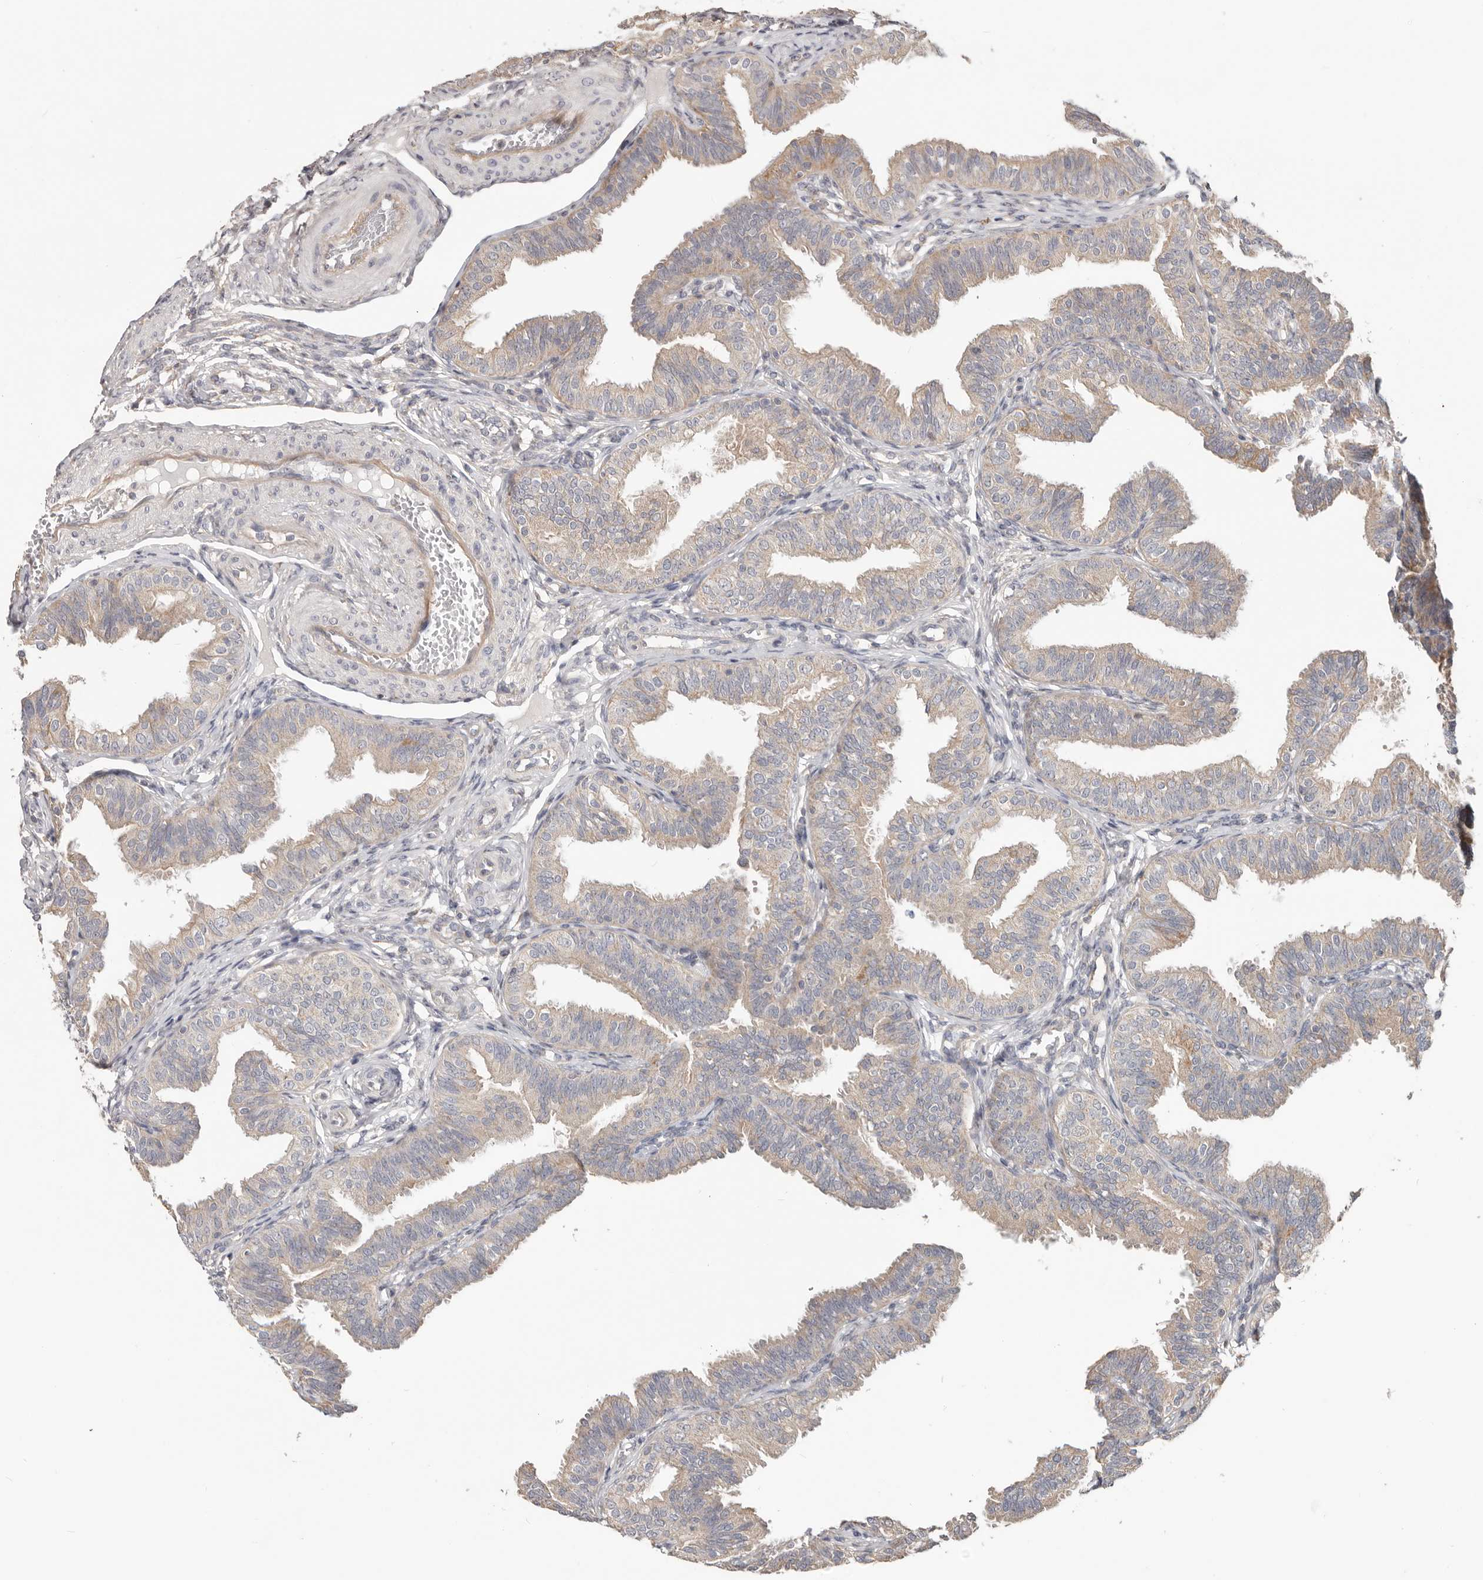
{"staining": {"intensity": "weak", "quantity": "25%-75%", "location": "cytoplasmic/membranous"}, "tissue": "fallopian tube", "cell_type": "Glandular cells", "image_type": "normal", "snomed": [{"axis": "morphology", "description": "Normal tissue, NOS"}, {"axis": "topography", "description": "Fallopian tube"}], "caption": "Immunohistochemical staining of benign fallopian tube displays weak cytoplasmic/membranous protein positivity in approximately 25%-75% of glandular cells.", "gene": "LRP6", "patient": {"sex": "female", "age": 35}}